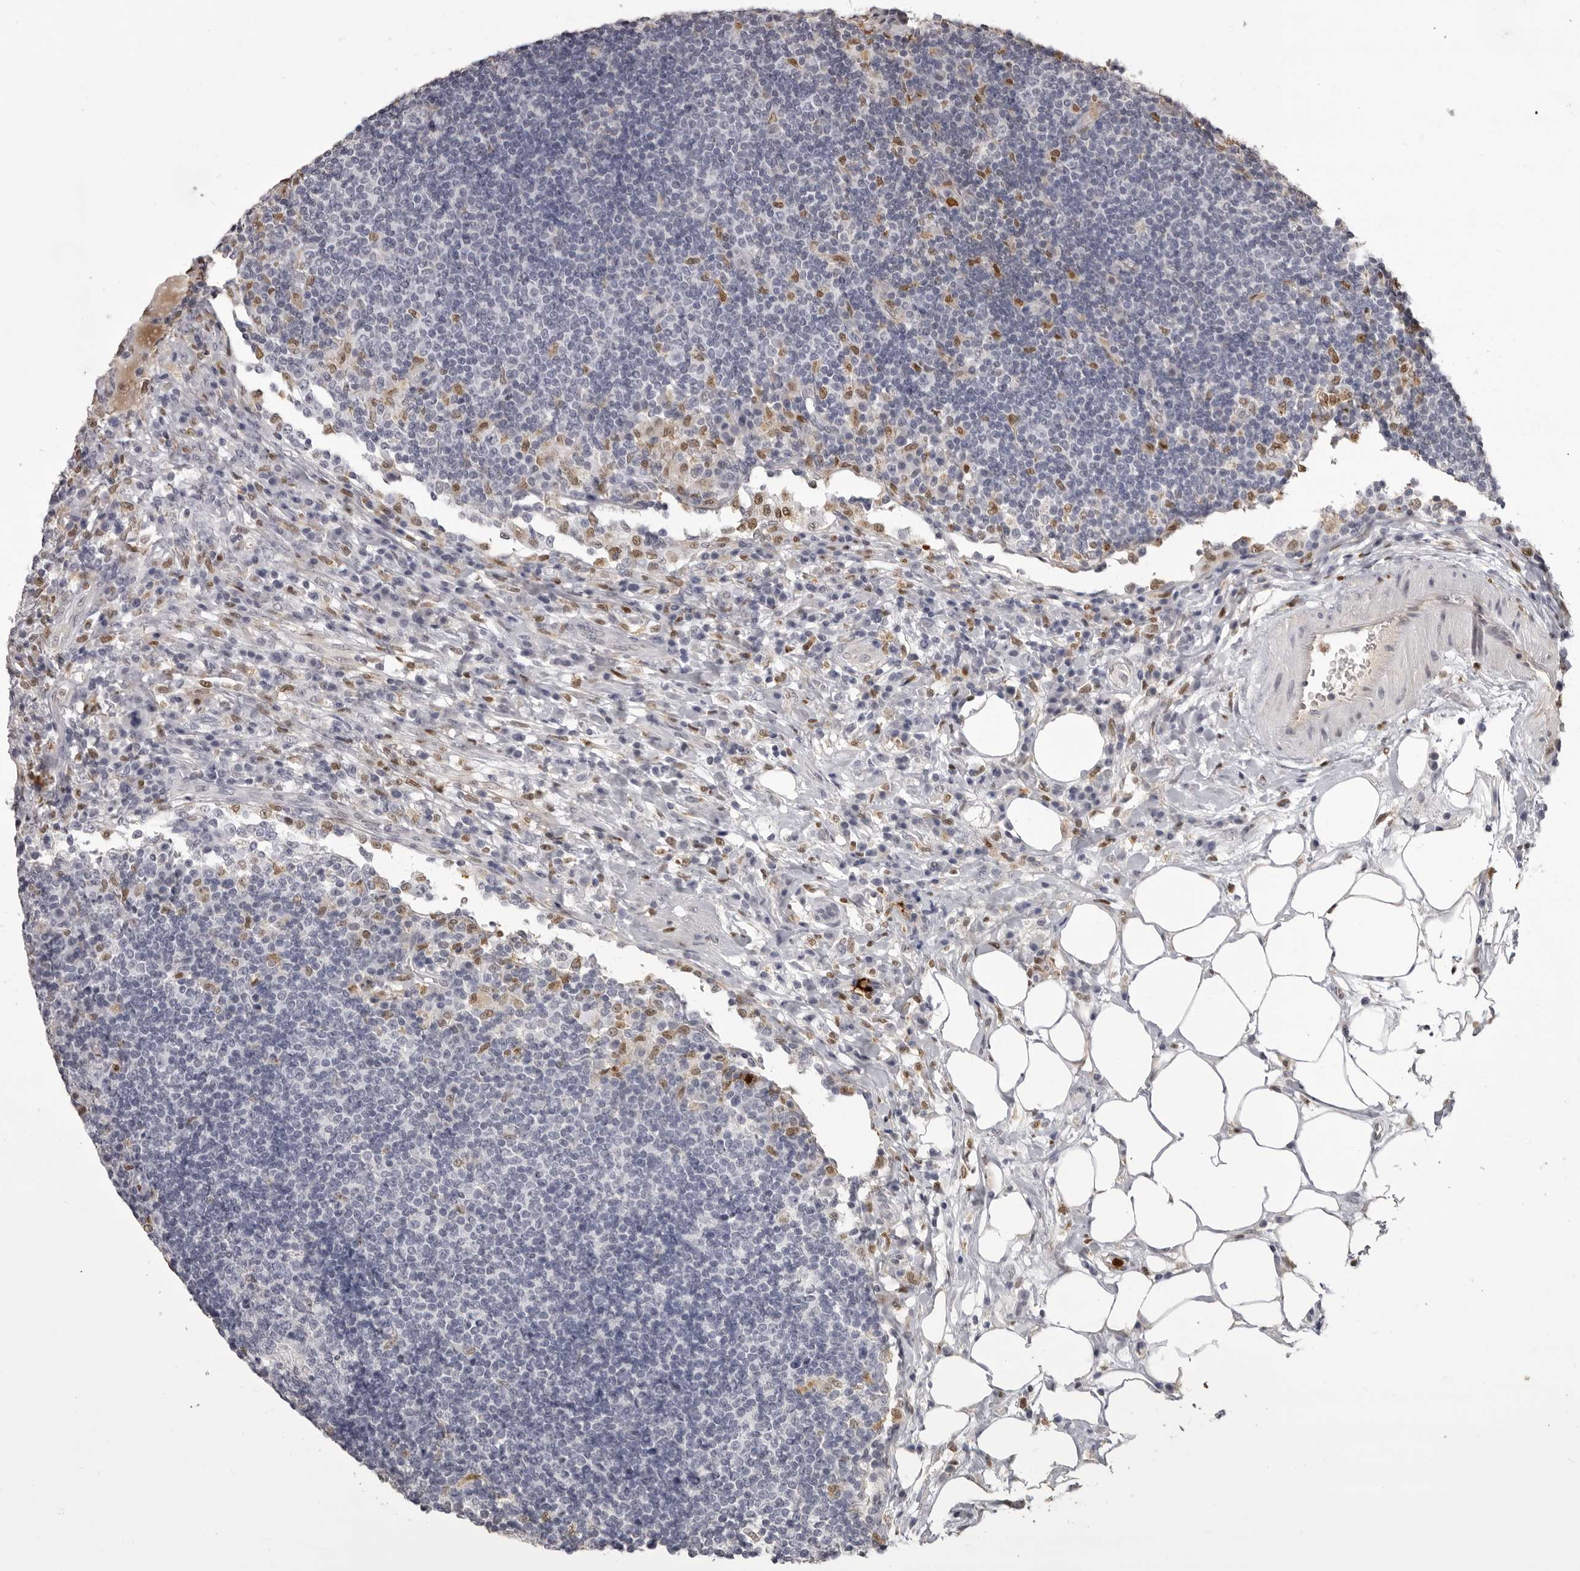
{"staining": {"intensity": "strong", "quantity": "<25%", "location": "nuclear"}, "tissue": "lymph node", "cell_type": "Germinal center cells", "image_type": "normal", "snomed": [{"axis": "morphology", "description": "Normal tissue, NOS"}, {"axis": "topography", "description": "Lymph node"}], "caption": "IHC (DAB (3,3'-diaminobenzidine)) staining of unremarkable human lymph node displays strong nuclear protein expression in approximately <25% of germinal center cells.", "gene": "IL31", "patient": {"sex": "female", "age": 53}}